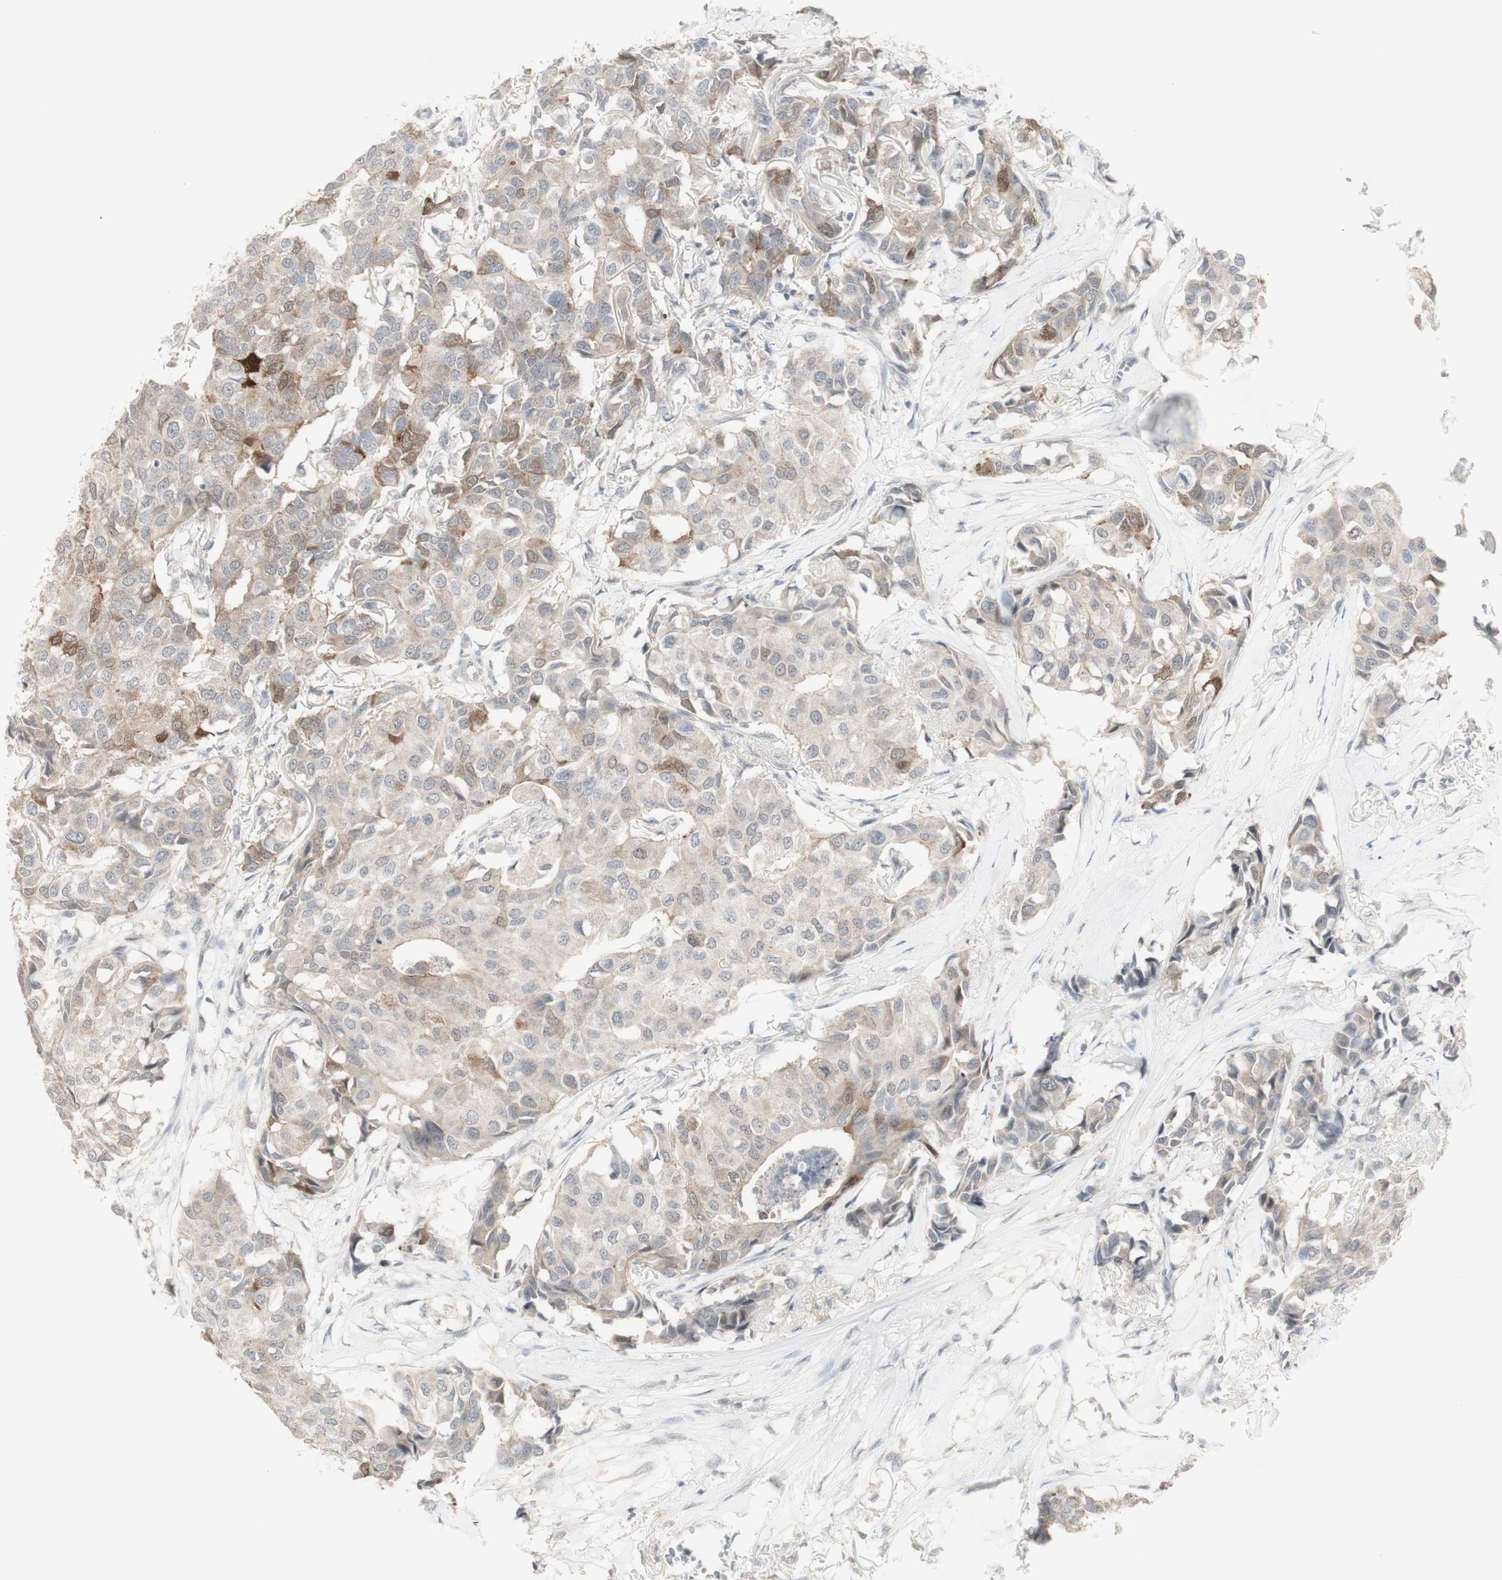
{"staining": {"intensity": "weak", "quantity": "25%-75%", "location": "cytoplasmic/membranous"}, "tissue": "breast cancer", "cell_type": "Tumor cells", "image_type": "cancer", "snomed": [{"axis": "morphology", "description": "Duct carcinoma"}, {"axis": "topography", "description": "Breast"}], "caption": "The image shows immunohistochemical staining of intraductal carcinoma (breast). There is weak cytoplasmic/membranous positivity is appreciated in approximately 25%-75% of tumor cells.", "gene": "C1orf116", "patient": {"sex": "female", "age": 80}}